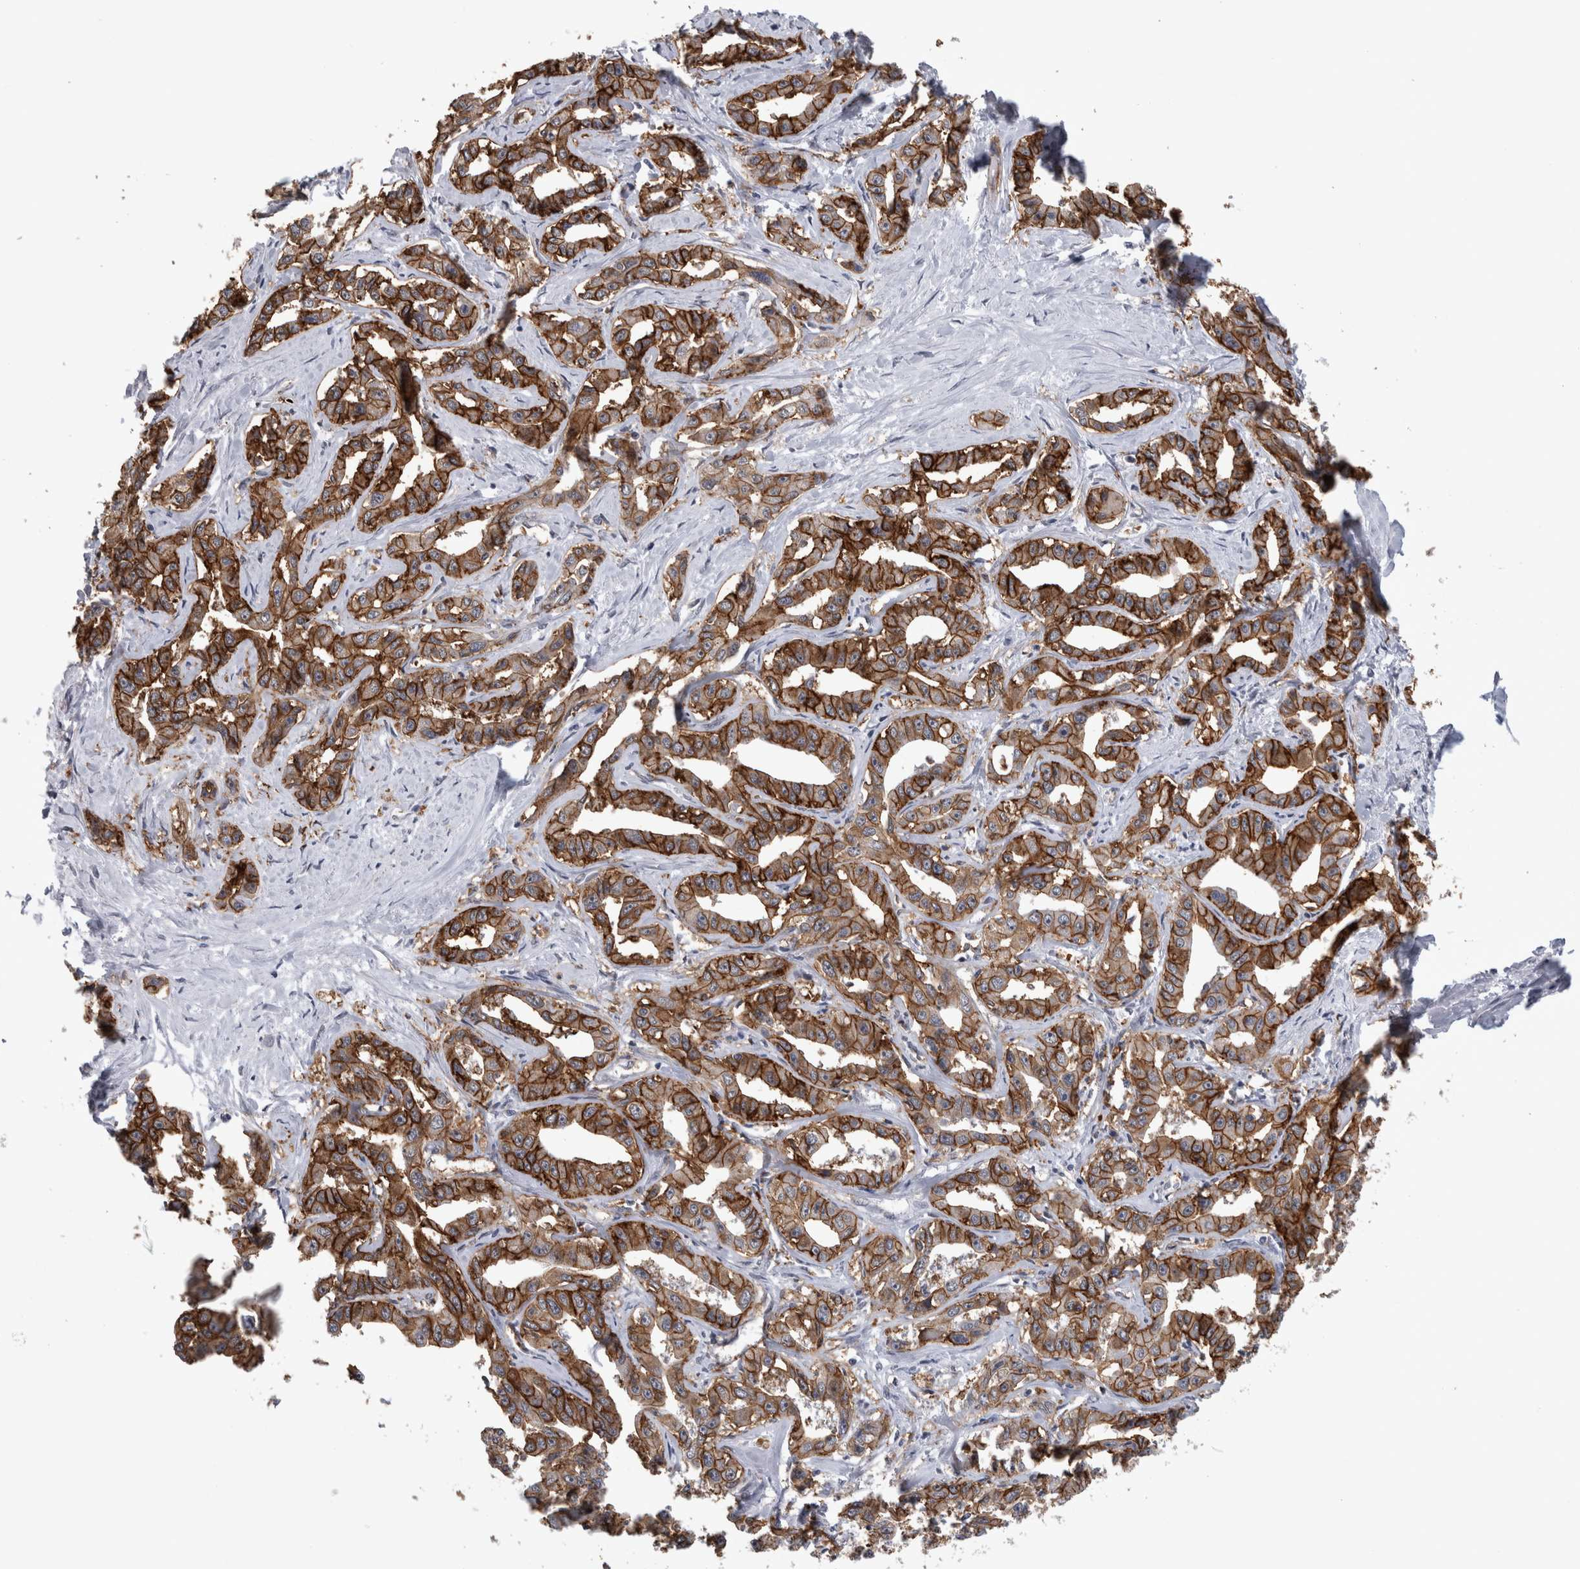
{"staining": {"intensity": "strong", "quantity": ">75%", "location": "cytoplasmic/membranous"}, "tissue": "liver cancer", "cell_type": "Tumor cells", "image_type": "cancer", "snomed": [{"axis": "morphology", "description": "Cholangiocarcinoma"}, {"axis": "topography", "description": "Liver"}], "caption": "Immunohistochemistry (IHC) of human cholangiocarcinoma (liver) exhibits high levels of strong cytoplasmic/membranous staining in about >75% of tumor cells.", "gene": "PEBP4", "patient": {"sex": "male", "age": 59}}